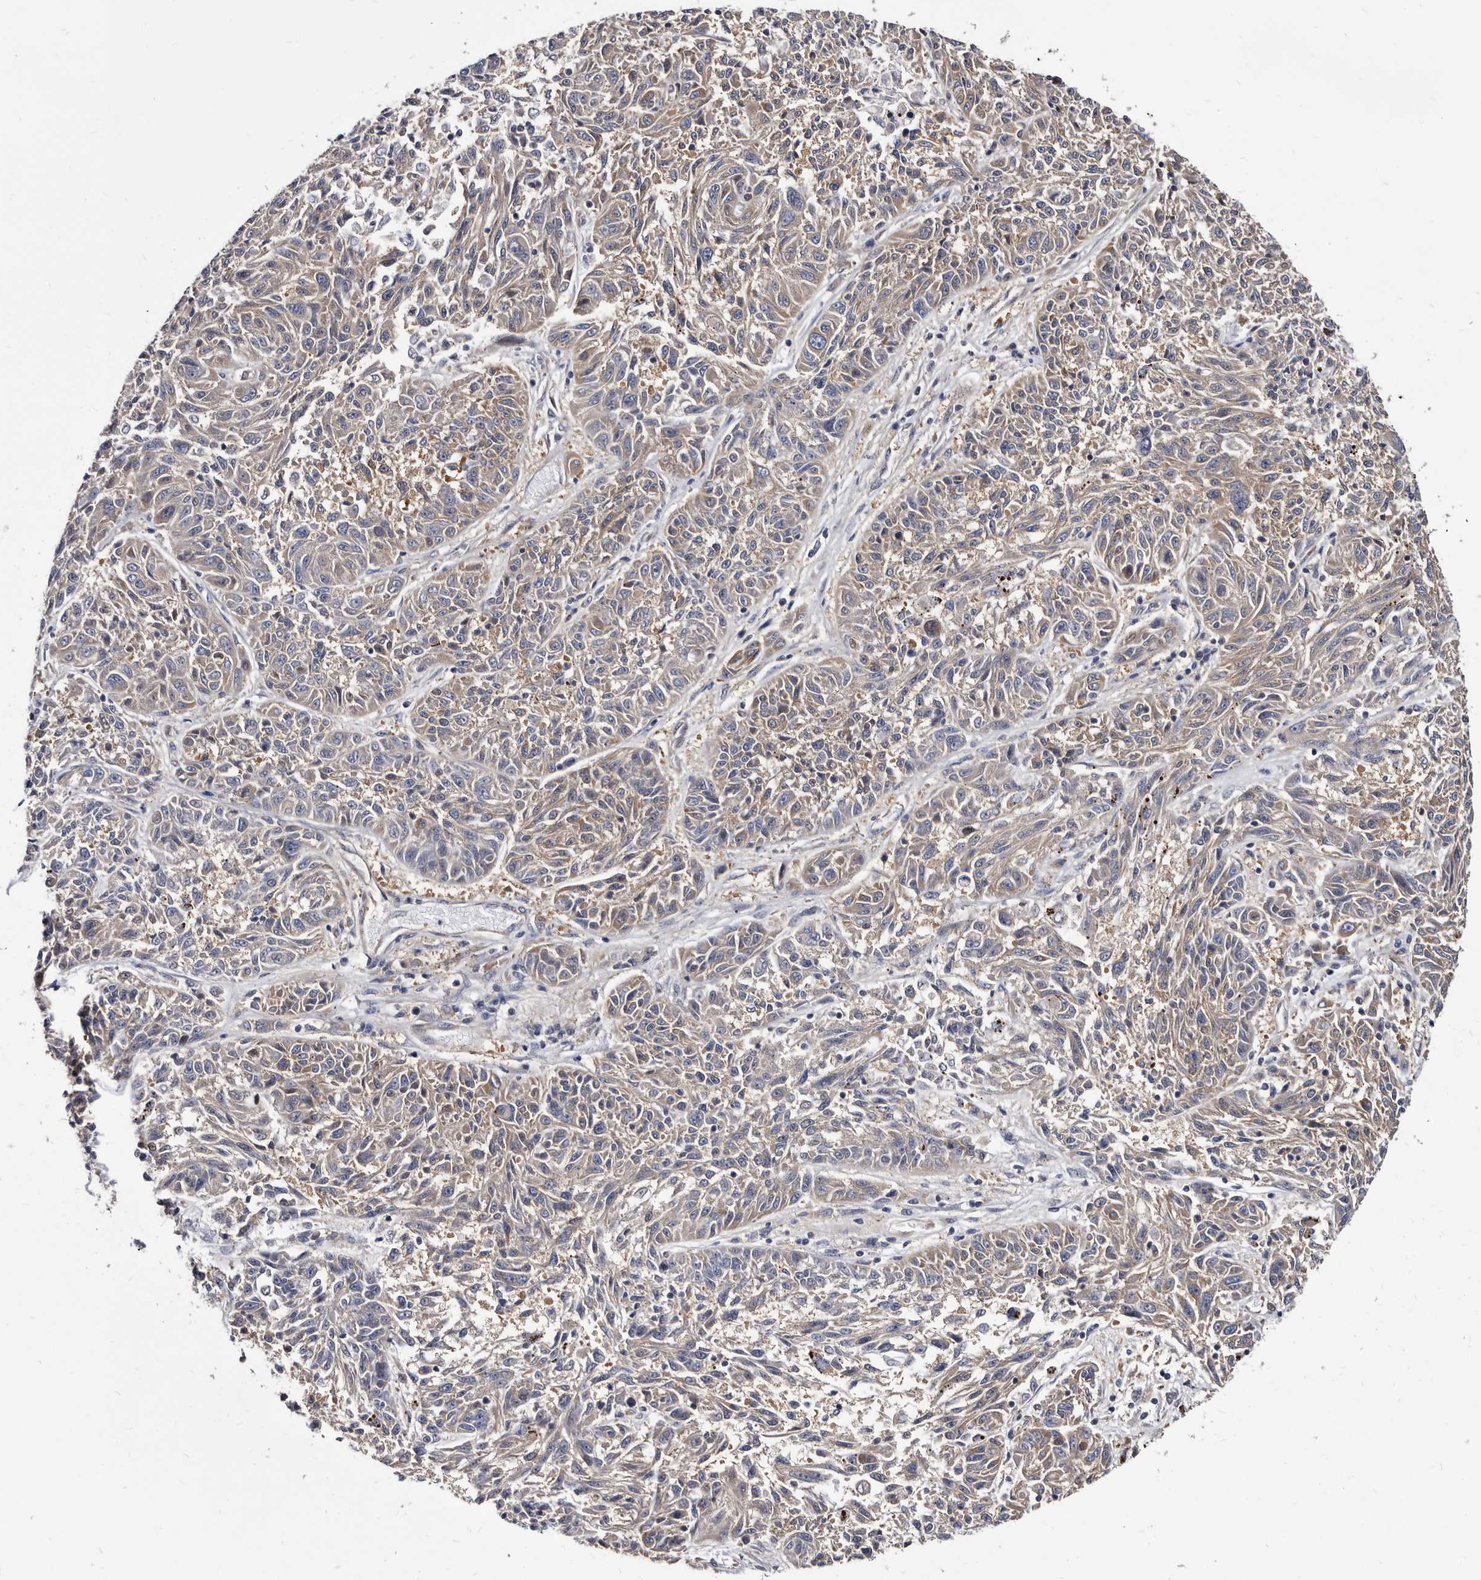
{"staining": {"intensity": "weak", "quantity": "<25%", "location": "cytoplasmic/membranous"}, "tissue": "melanoma", "cell_type": "Tumor cells", "image_type": "cancer", "snomed": [{"axis": "morphology", "description": "Malignant melanoma, NOS"}, {"axis": "topography", "description": "Skin"}], "caption": "Melanoma stained for a protein using IHC reveals no positivity tumor cells.", "gene": "ABCF2", "patient": {"sex": "male", "age": 53}}